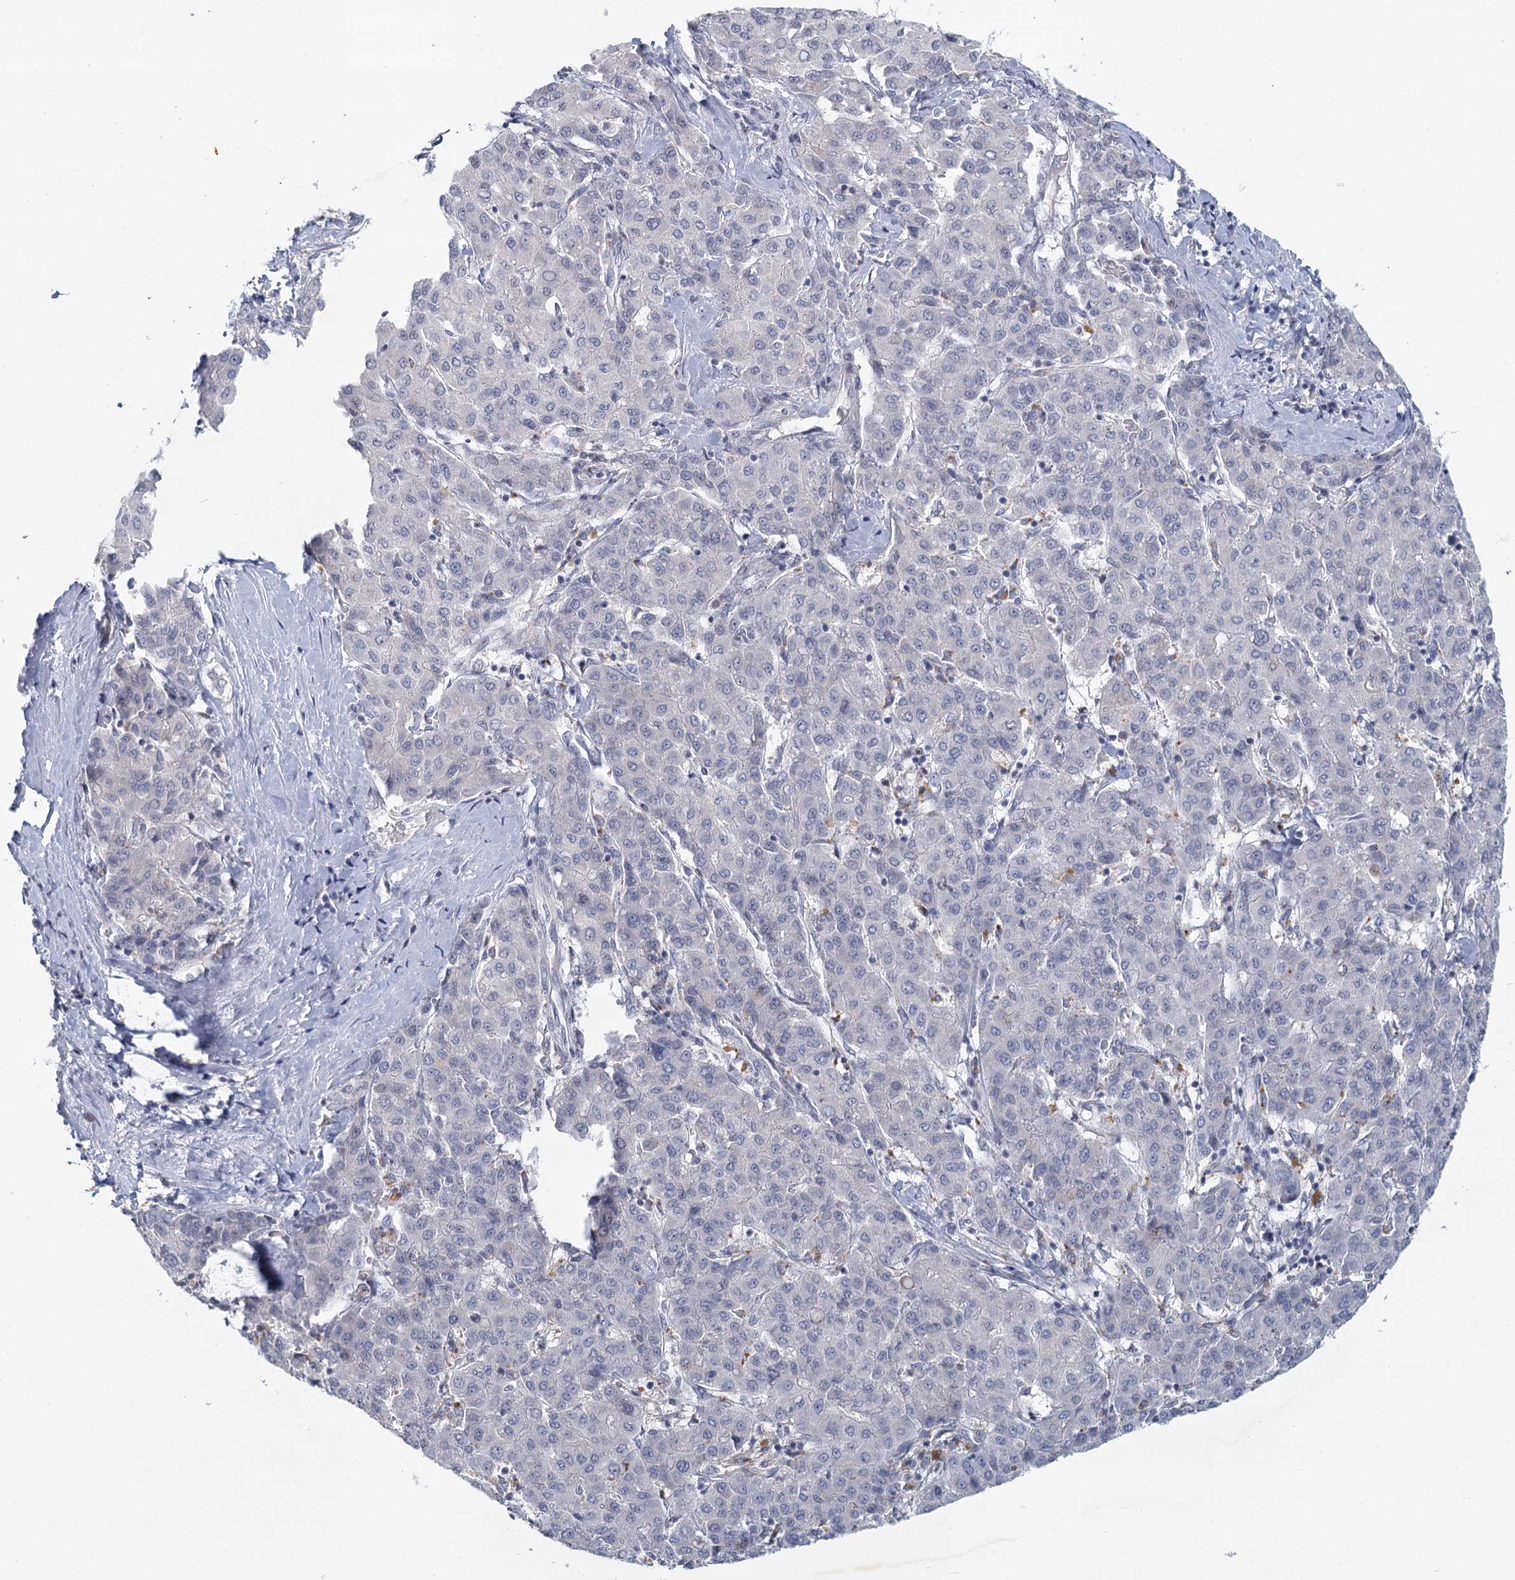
{"staining": {"intensity": "negative", "quantity": "none", "location": "none"}, "tissue": "liver cancer", "cell_type": "Tumor cells", "image_type": "cancer", "snomed": [{"axis": "morphology", "description": "Carcinoma, Hepatocellular, NOS"}, {"axis": "topography", "description": "Liver"}], "caption": "DAB (3,3'-diaminobenzidine) immunohistochemical staining of human liver hepatocellular carcinoma reveals no significant positivity in tumor cells.", "gene": "MYO7B", "patient": {"sex": "male", "age": 65}}